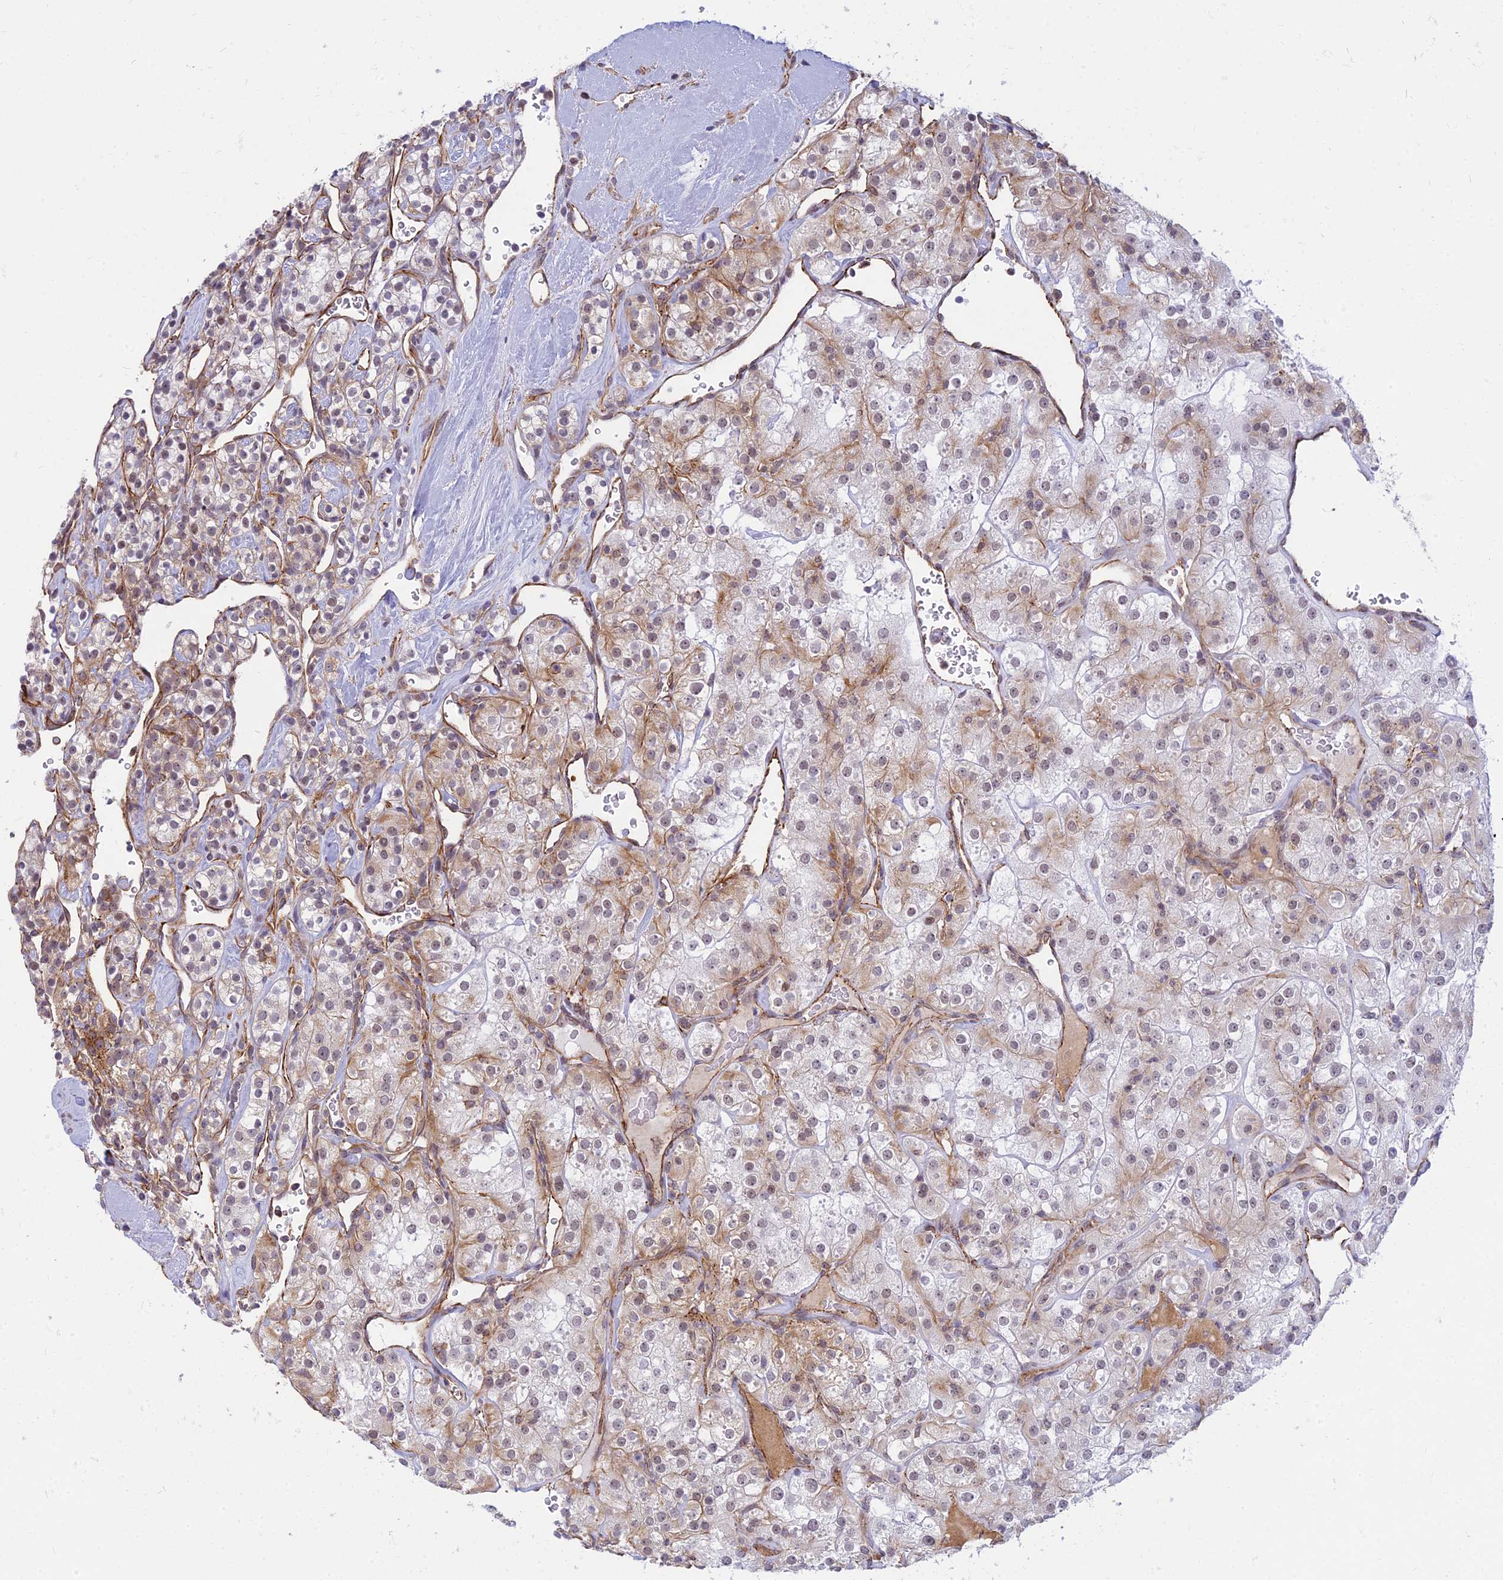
{"staining": {"intensity": "weak", "quantity": "25%-75%", "location": "cytoplasmic/membranous,nuclear"}, "tissue": "renal cancer", "cell_type": "Tumor cells", "image_type": "cancer", "snomed": [{"axis": "morphology", "description": "Adenocarcinoma, NOS"}, {"axis": "topography", "description": "Kidney"}], "caption": "Immunohistochemical staining of renal cancer reveals low levels of weak cytoplasmic/membranous and nuclear staining in approximately 25%-75% of tumor cells.", "gene": "SAPCD2", "patient": {"sex": "male", "age": 77}}